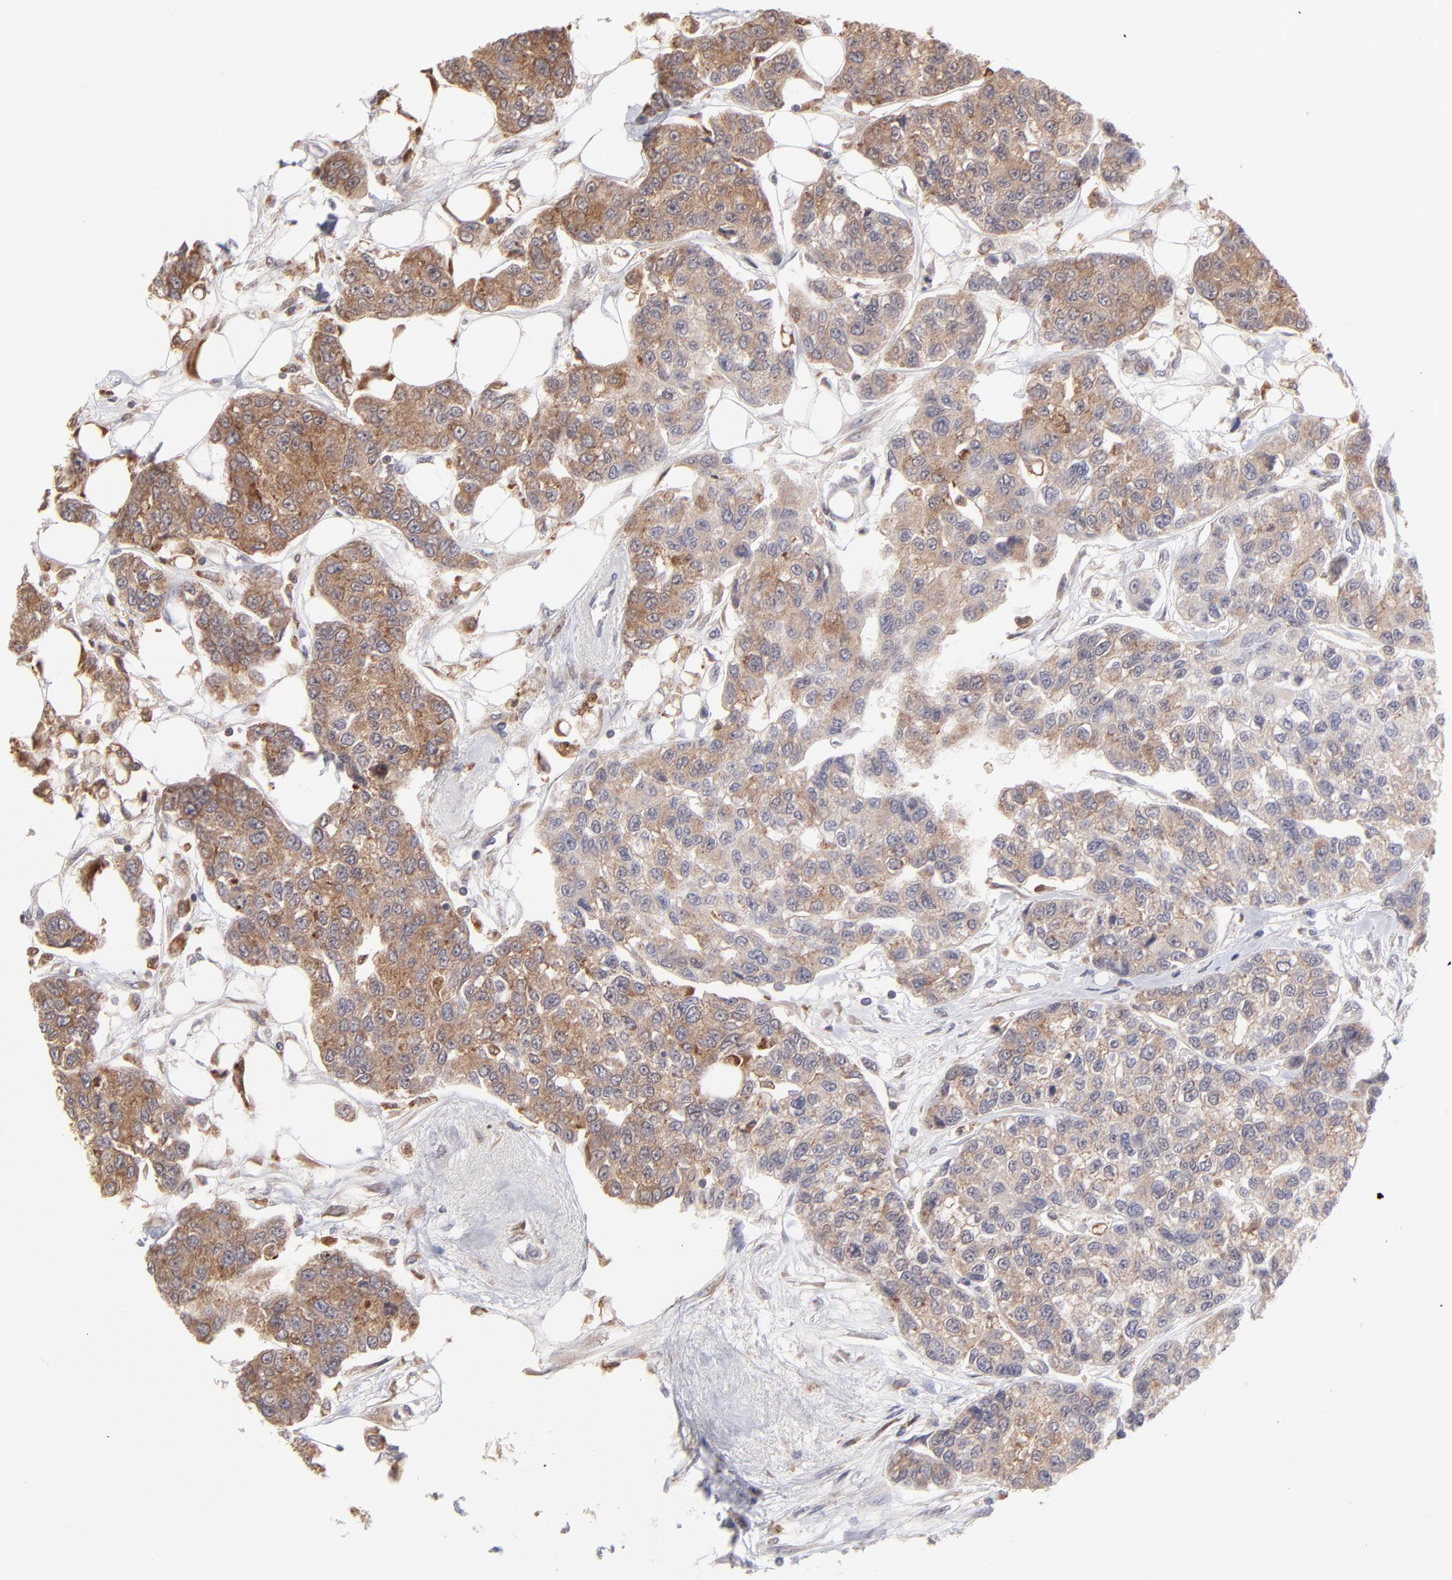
{"staining": {"intensity": "moderate", "quantity": "25%-75%", "location": "cytoplasmic/membranous"}, "tissue": "breast cancer", "cell_type": "Tumor cells", "image_type": "cancer", "snomed": [{"axis": "morphology", "description": "Duct carcinoma"}, {"axis": "topography", "description": "Breast"}], "caption": "Immunohistochemical staining of breast invasive ductal carcinoma shows medium levels of moderate cytoplasmic/membranous staining in about 25%-75% of tumor cells.", "gene": "OAS1", "patient": {"sex": "female", "age": 51}}